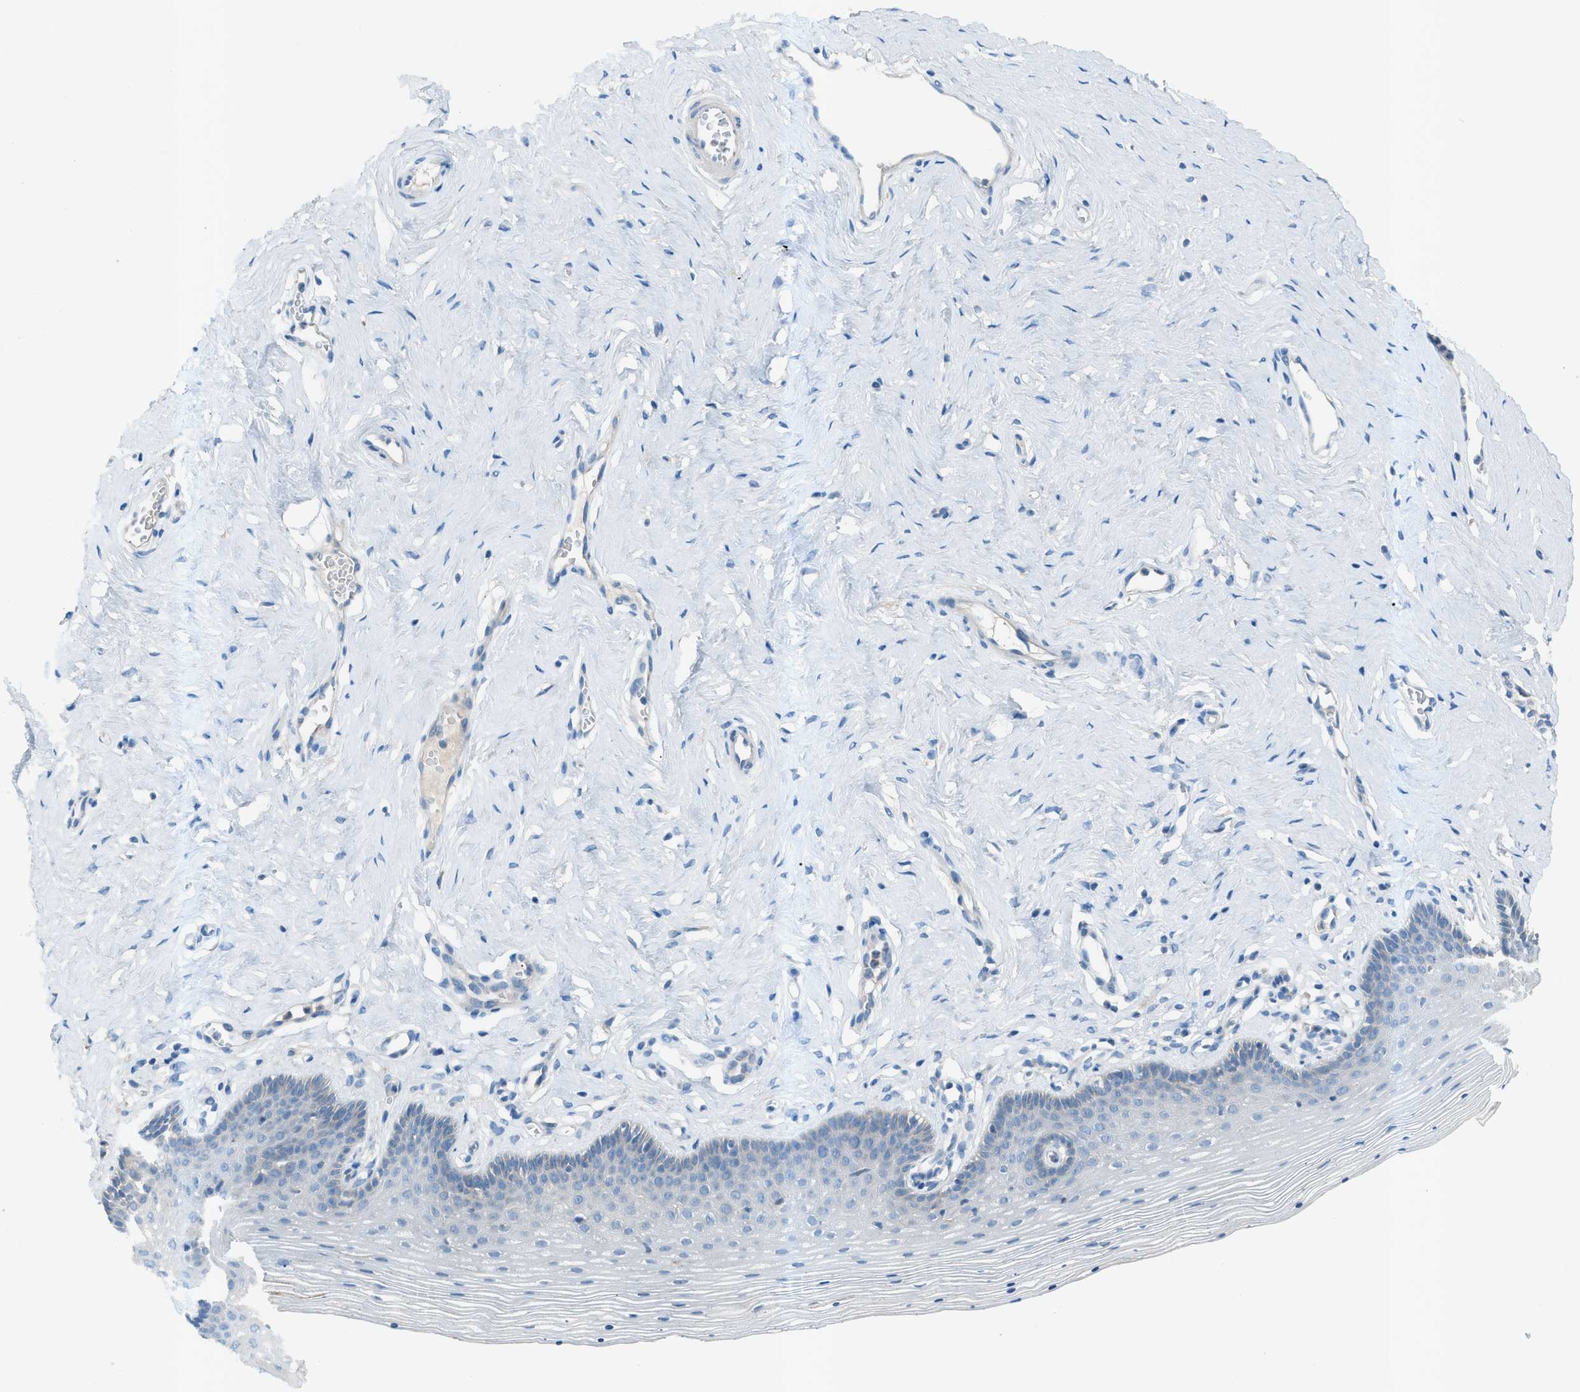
{"staining": {"intensity": "negative", "quantity": "none", "location": "none"}, "tissue": "vagina", "cell_type": "Squamous epithelial cells", "image_type": "normal", "snomed": [{"axis": "morphology", "description": "Normal tissue, NOS"}, {"axis": "topography", "description": "Vagina"}], "caption": "Protein analysis of normal vagina reveals no significant expression in squamous epithelial cells. The staining is performed using DAB brown chromogen with nuclei counter-stained in using hematoxylin.", "gene": "C5AR2", "patient": {"sex": "female", "age": 32}}